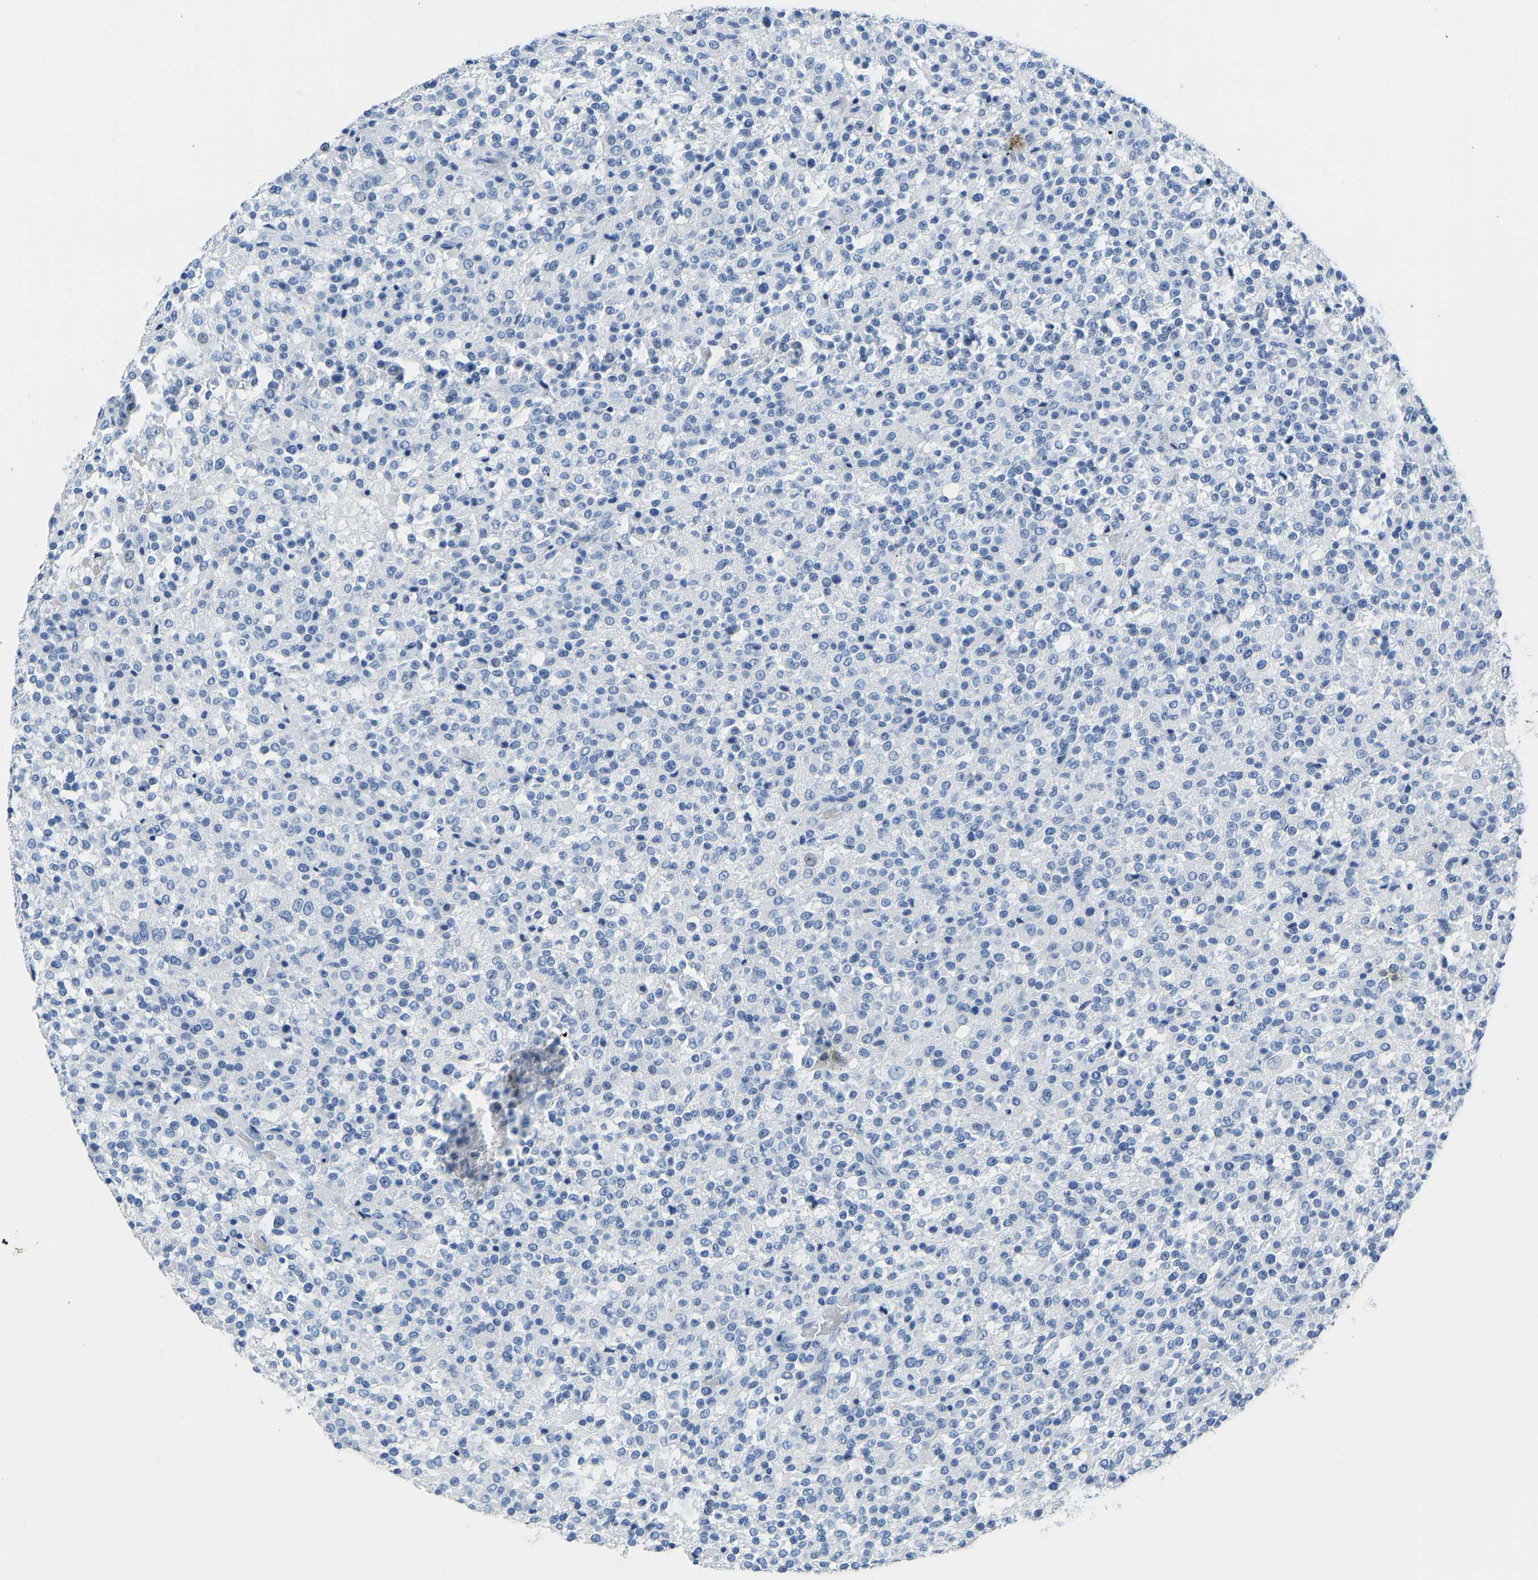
{"staining": {"intensity": "negative", "quantity": "none", "location": "none"}, "tissue": "testis cancer", "cell_type": "Tumor cells", "image_type": "cancer", "snomed": [{"axis": "morphology", "description": "Seminoma, NOS"}, {"axis": "topography", "description": "Testis"}], "caption": "This is an IHC photomicrograph of human testis cancer. There is no positivity in tumor cells.", "gene": "SERPINB3", "patient": {"sex": "male", "age": 59}}